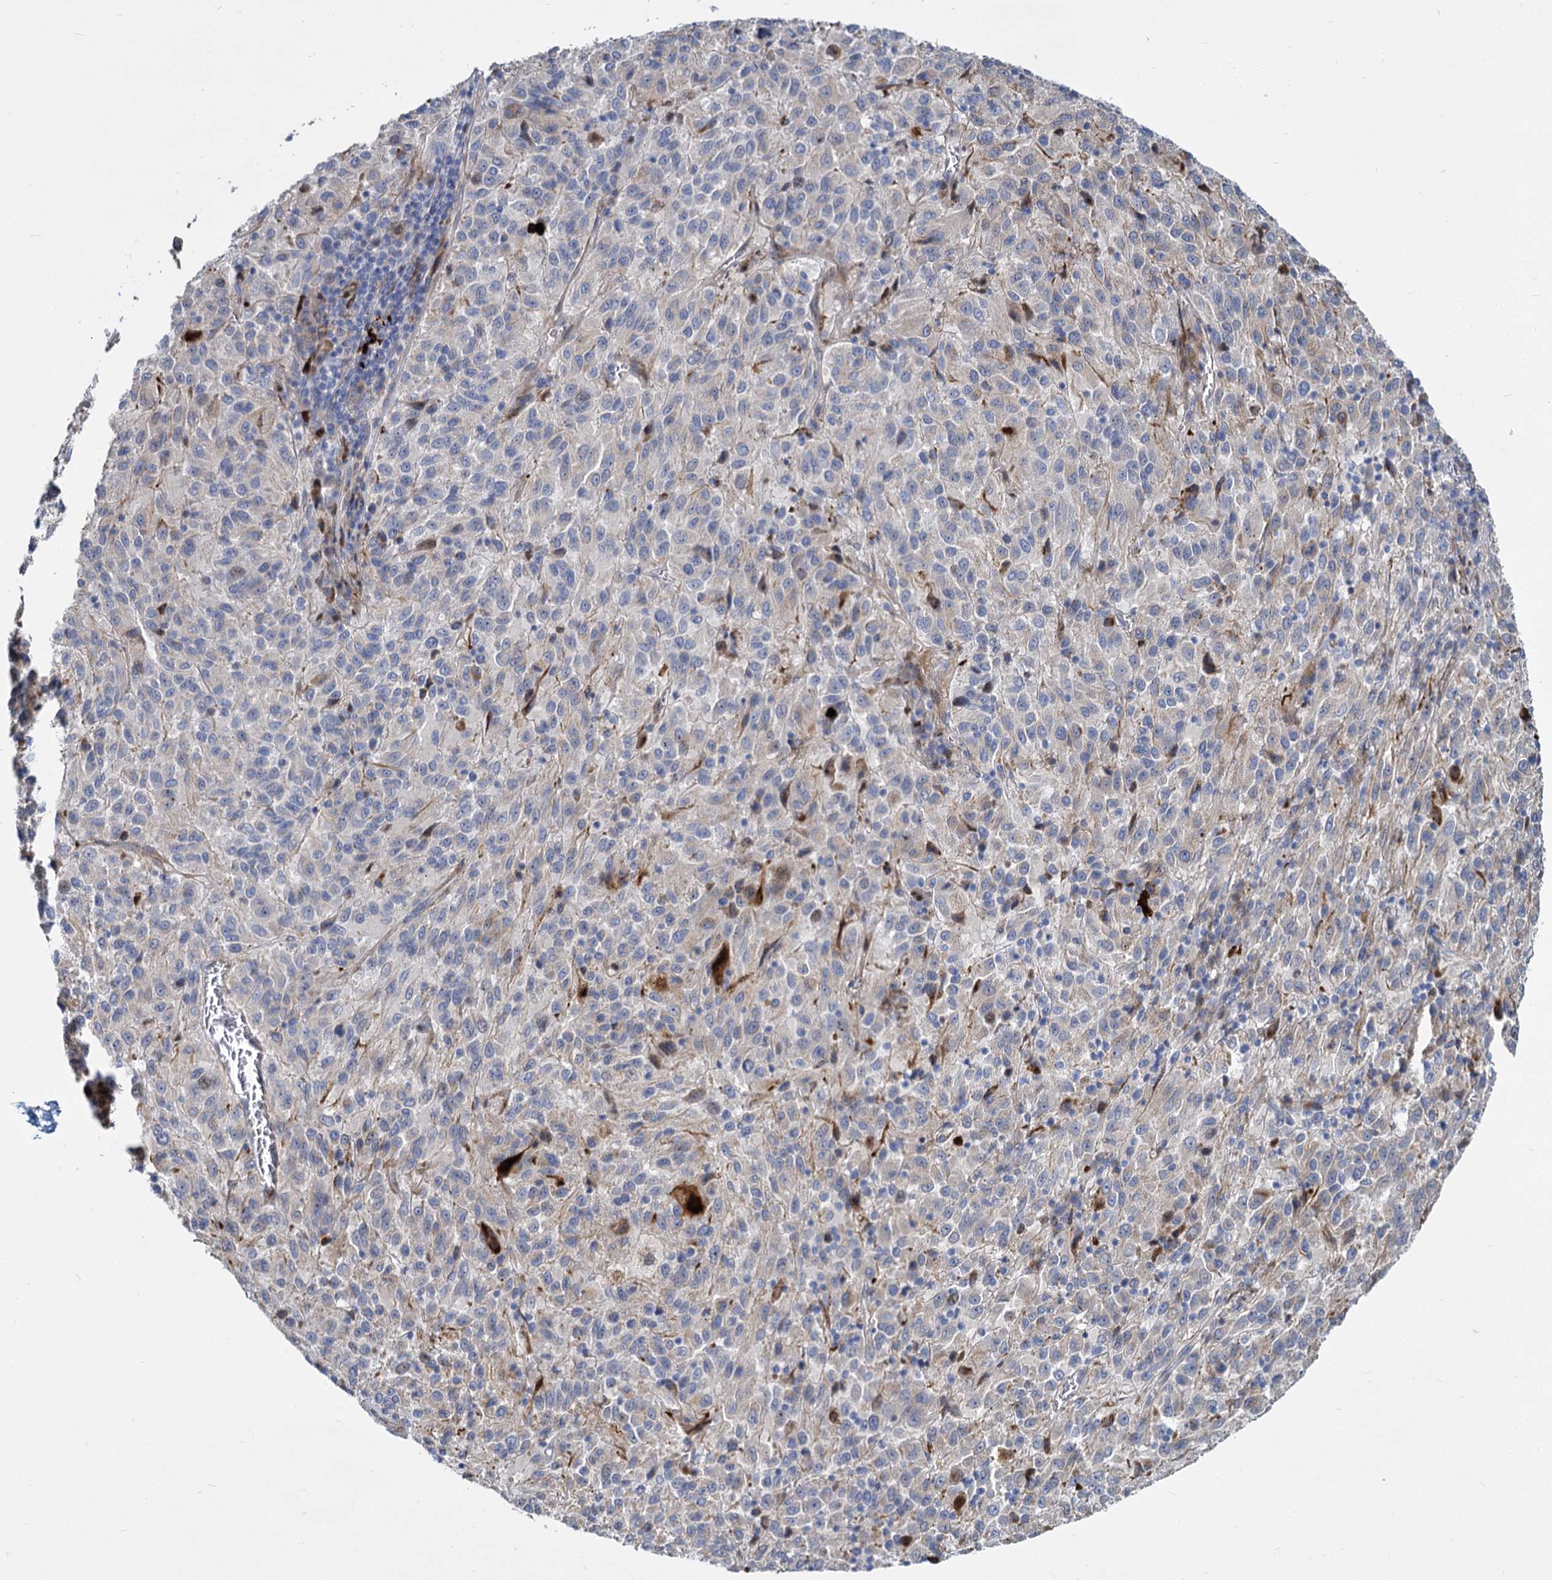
{"staining": {"intensity": "negative", "quantity": "none", "location": "none"}, "tissue": "melanoma", "cell_type": "Tumor cells", "image_type": "cancer", "snomed": [{"axis": "morphology", "description": "Malignant melanoma, Metastatic site"}, {"axis": "topography", "description": "Lung"}], "caption": "IHC micrograph of malignant melanoma (metastatic site) stained for a protein (brown), which shows no positivity in tumor cells.", "gene": "TRIM77", "patient": {"sex": "male", "age": 64}}